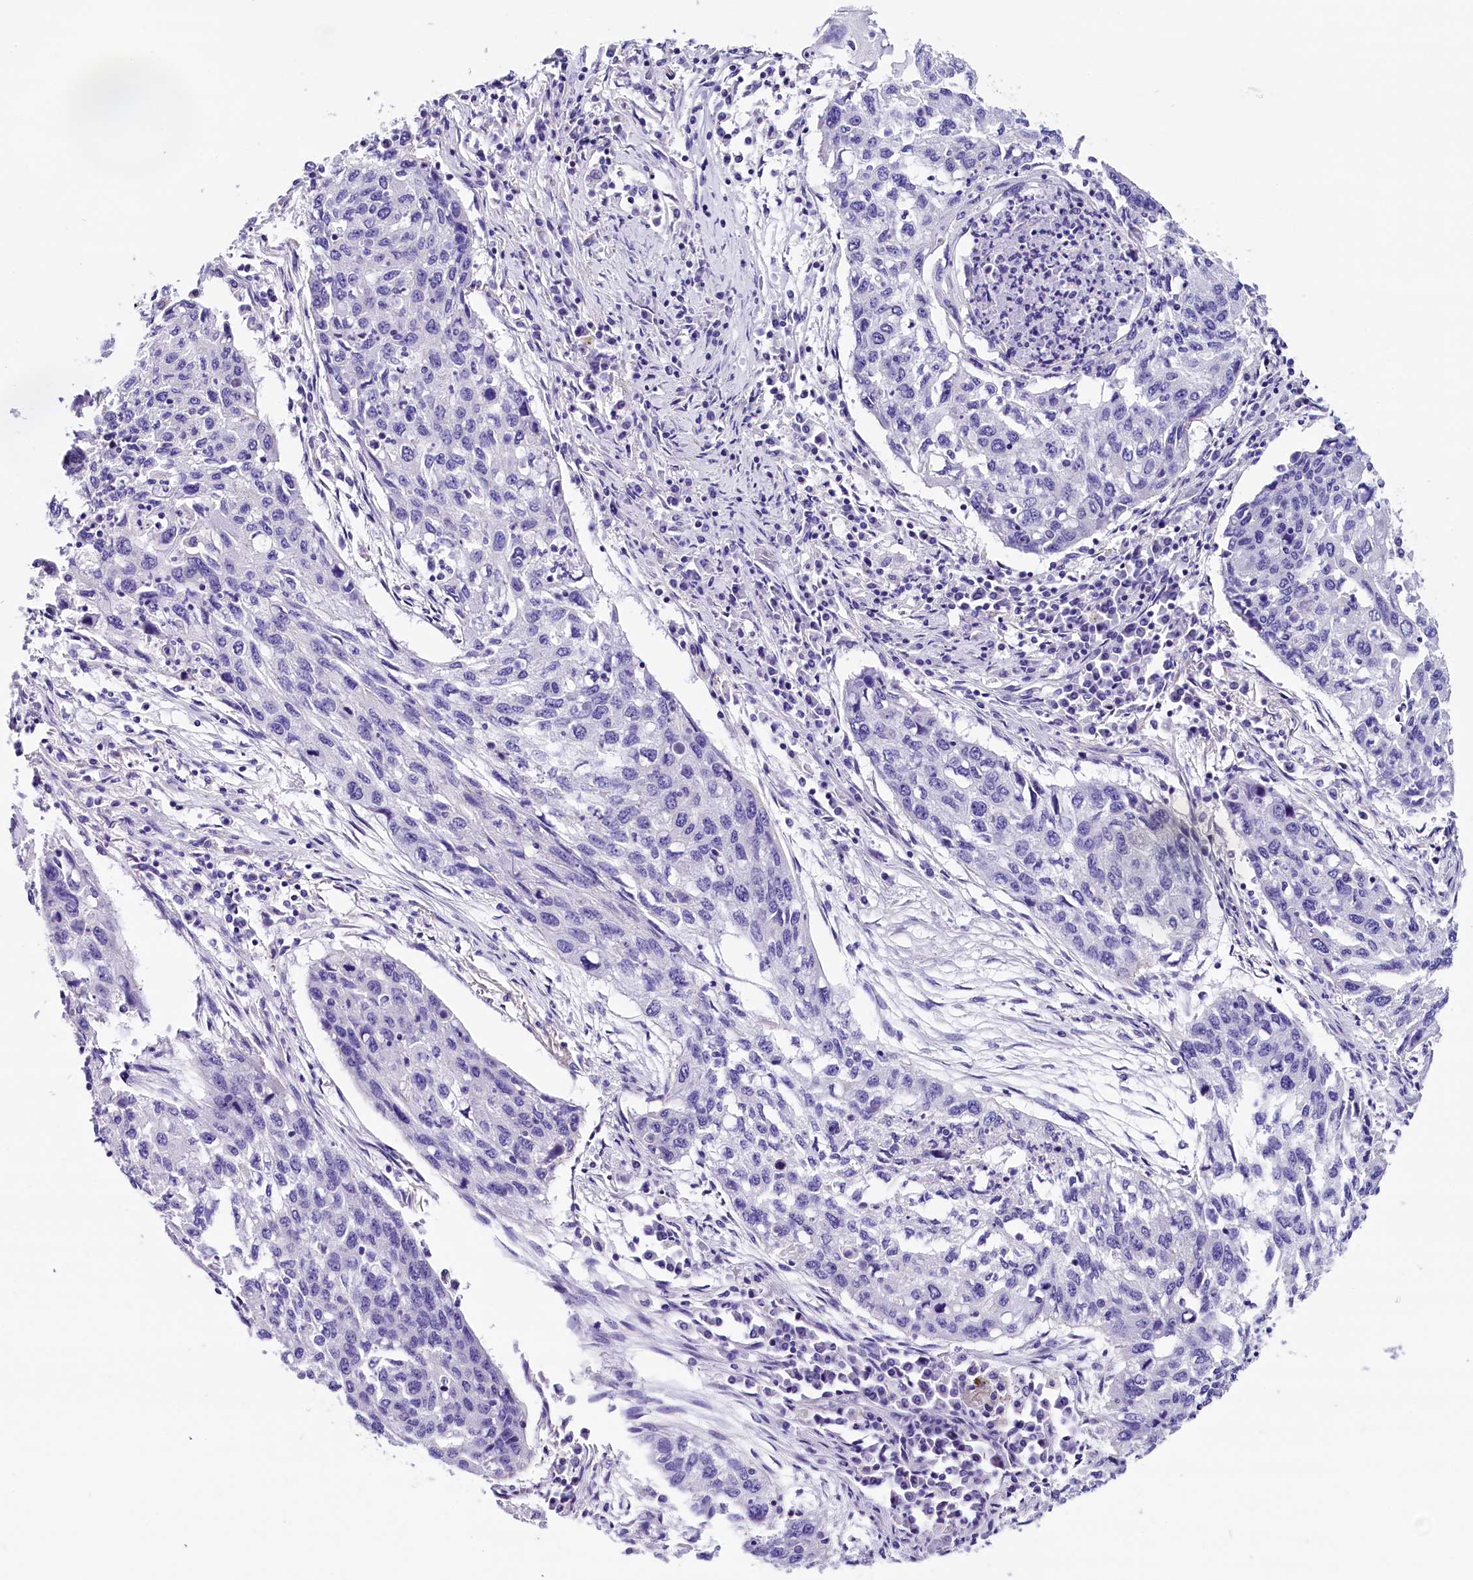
{"staining": {"intensity": "negative", "quantity": "none", "location": "none"}, "tissue": "lung cancer", "cell_type": "Tumor cells", "image_type": "cancer", "snomed": [{"axis": "morphology", "description": "Squamous cell carcinoma, NOS"}, {"axis": "topography", "description": "Lung"}], "caption": "An immunohistochemistry (IHC) histopathology image of lung cancer (squamous cell carcinoma) is shown. There is no staining in tumor cells of lung cancer (squamous cell carcinoma).", "gene": "ACAA2", "patient": {"sex": "female", "age": 63}}